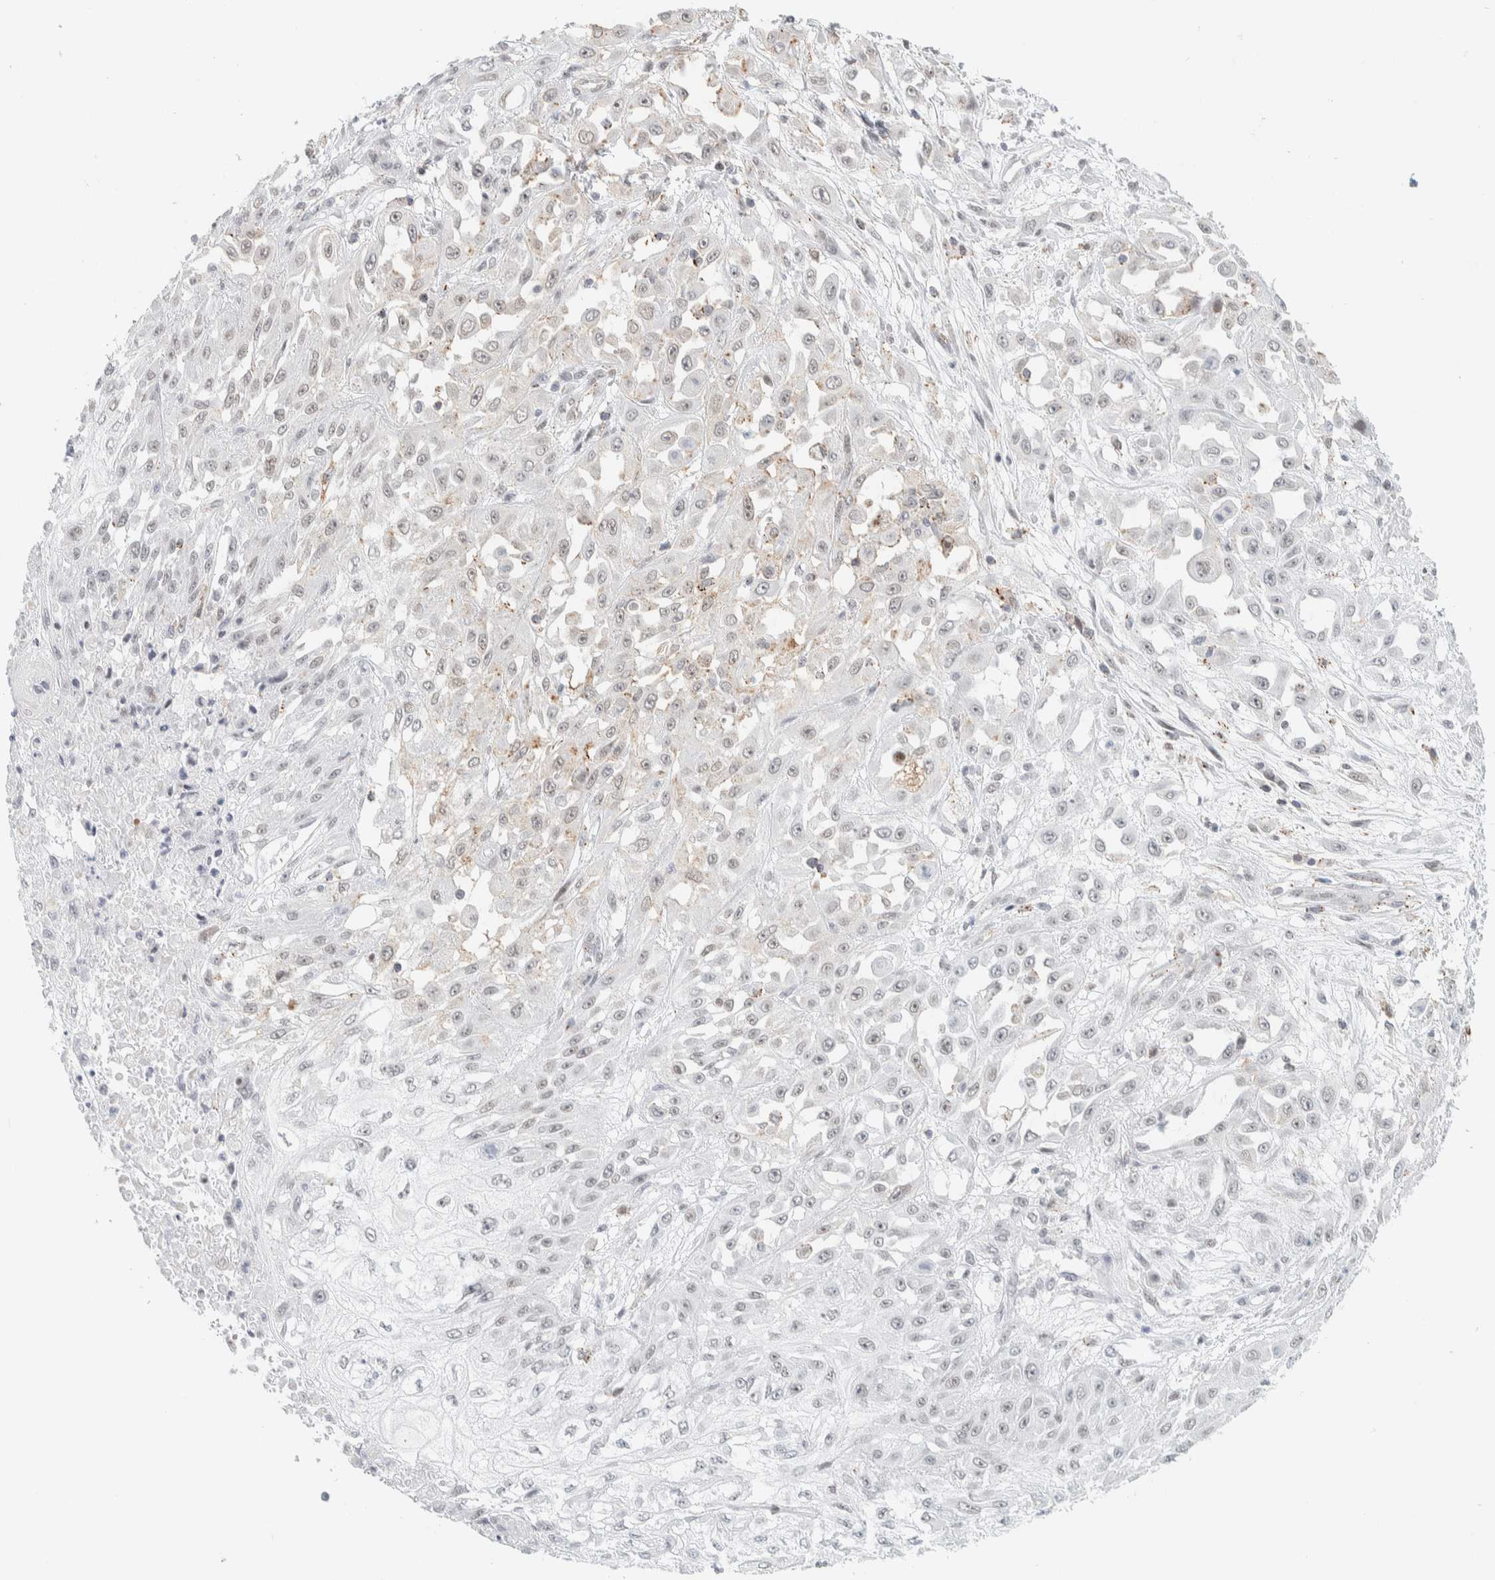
{"staining": {"intensity": "weak", "quantity": "<25%", "location": "nuclear"}, "tissue": "skin cancer", "cell_type": "Tumor cells", "image_type": "cancer", "snomed": [{"axis": "morphology", "description": "Squamous cell carcinoma, NOS"}, {"axis": "morphology", "description": "Squamous cell carcinoma, metastatic, NOS"}, {"axis": "topography", "description": "Skin"}, {"axis": "topography", "description": "Lymph node"}], "caption": "Immunohistochemical staining of human skin metastatic squamous cell carcinoma reveals no significant positivity in tumor cells.", "gene": "CDH17", "patient": {"sex": "male", "age": 75}}